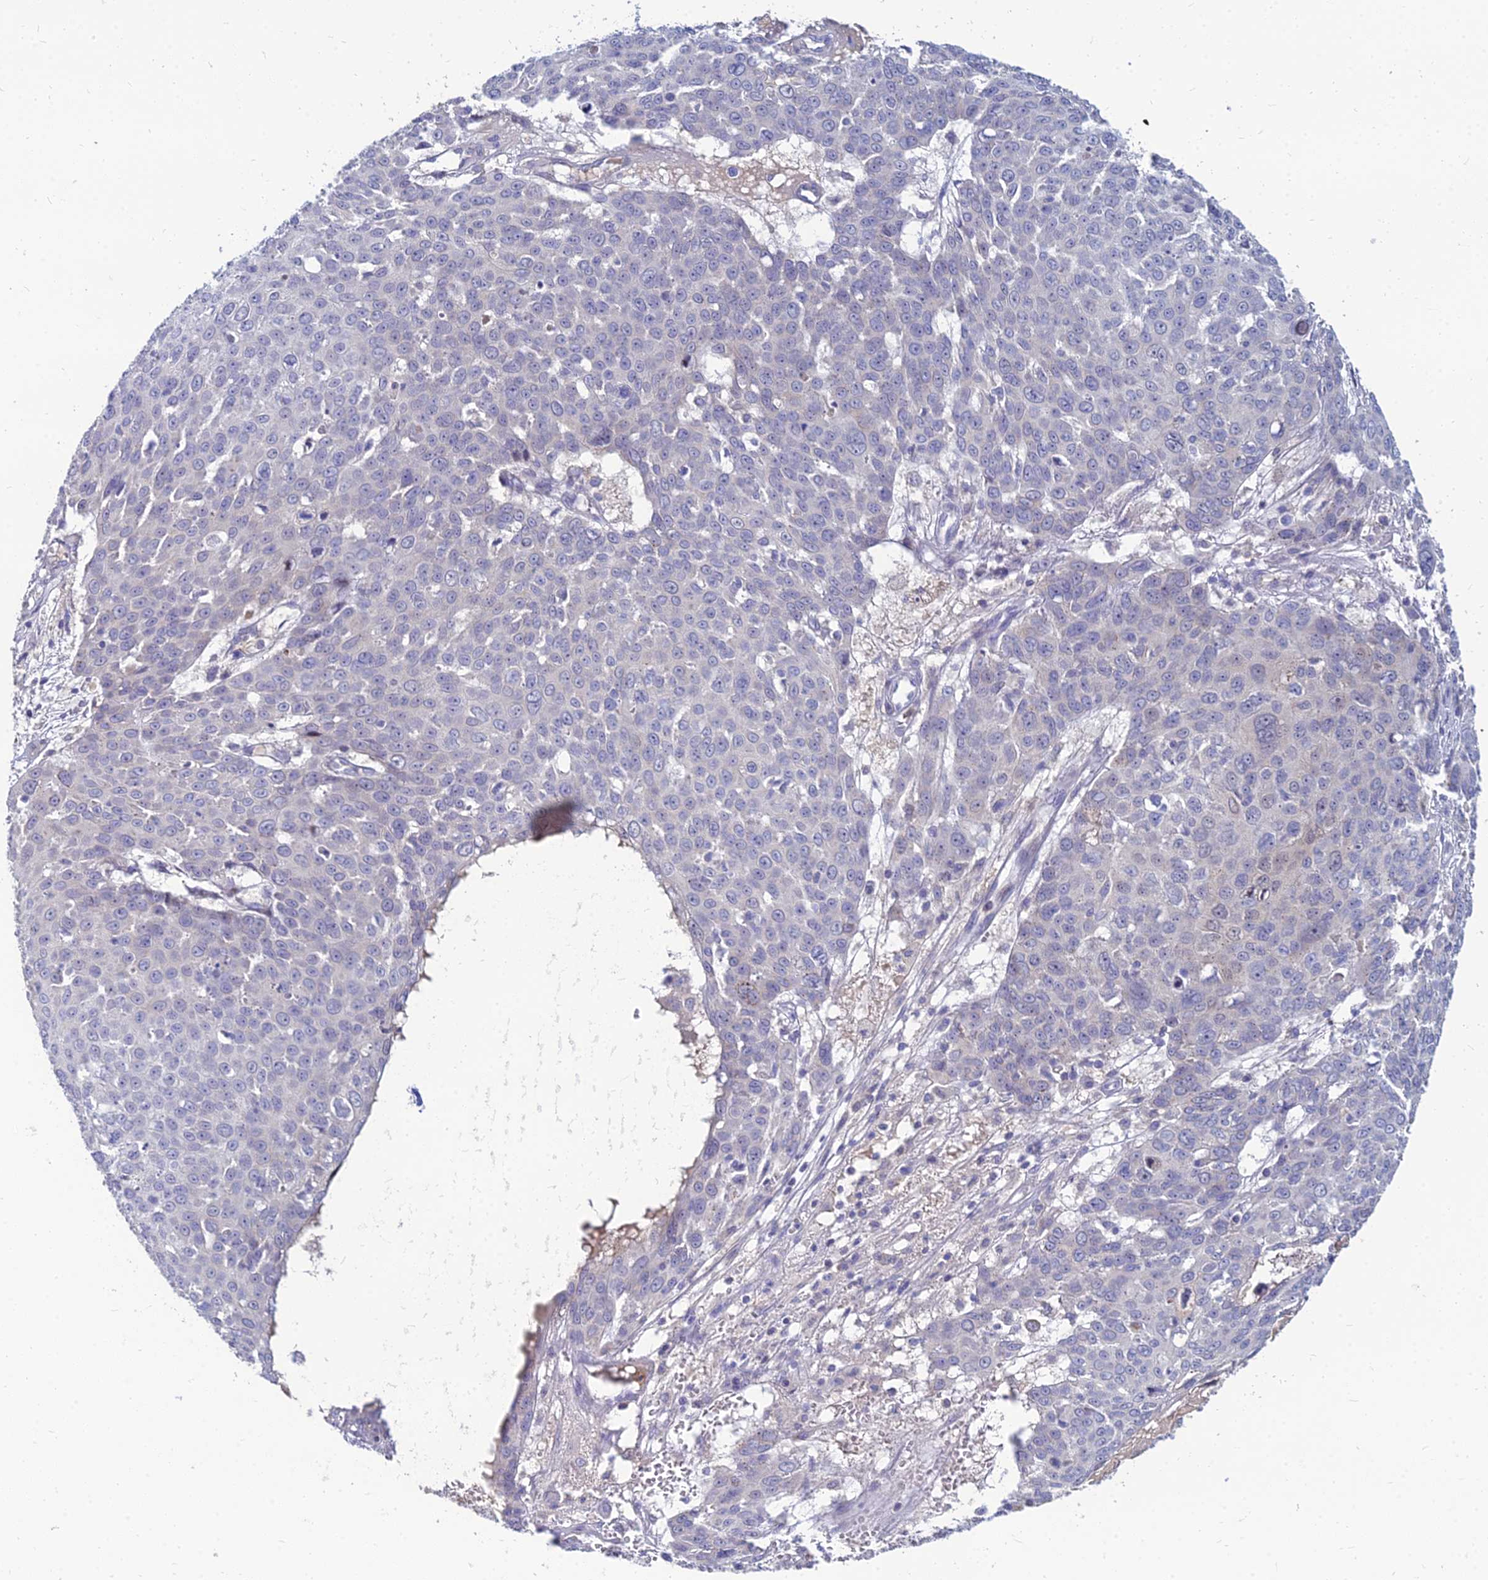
{"staining": {"intensity": "negative", "quantity": "none", "location": "none"}, "tissue": "skin cancer", "cell_type": "Tumor cells", "image_type": "cancer", "snomed": [{"axis": "morphology", "description": "Squamous cell carcinoma, NOS"}, {"axis": "topography", "description": "Skin"}], "caption": "High magnification brightfield microscopy of skin cancer stained with DAB (brown) and counterstained with hematoxylin (blue): tumor cells show no significant staining. (Brightfield microscopy of DAB (3,3'-diaminobenzidine) IHC at high magnification).", "gene": "GOLGA6D", "patient": {"sex": "male", "age": 71}}